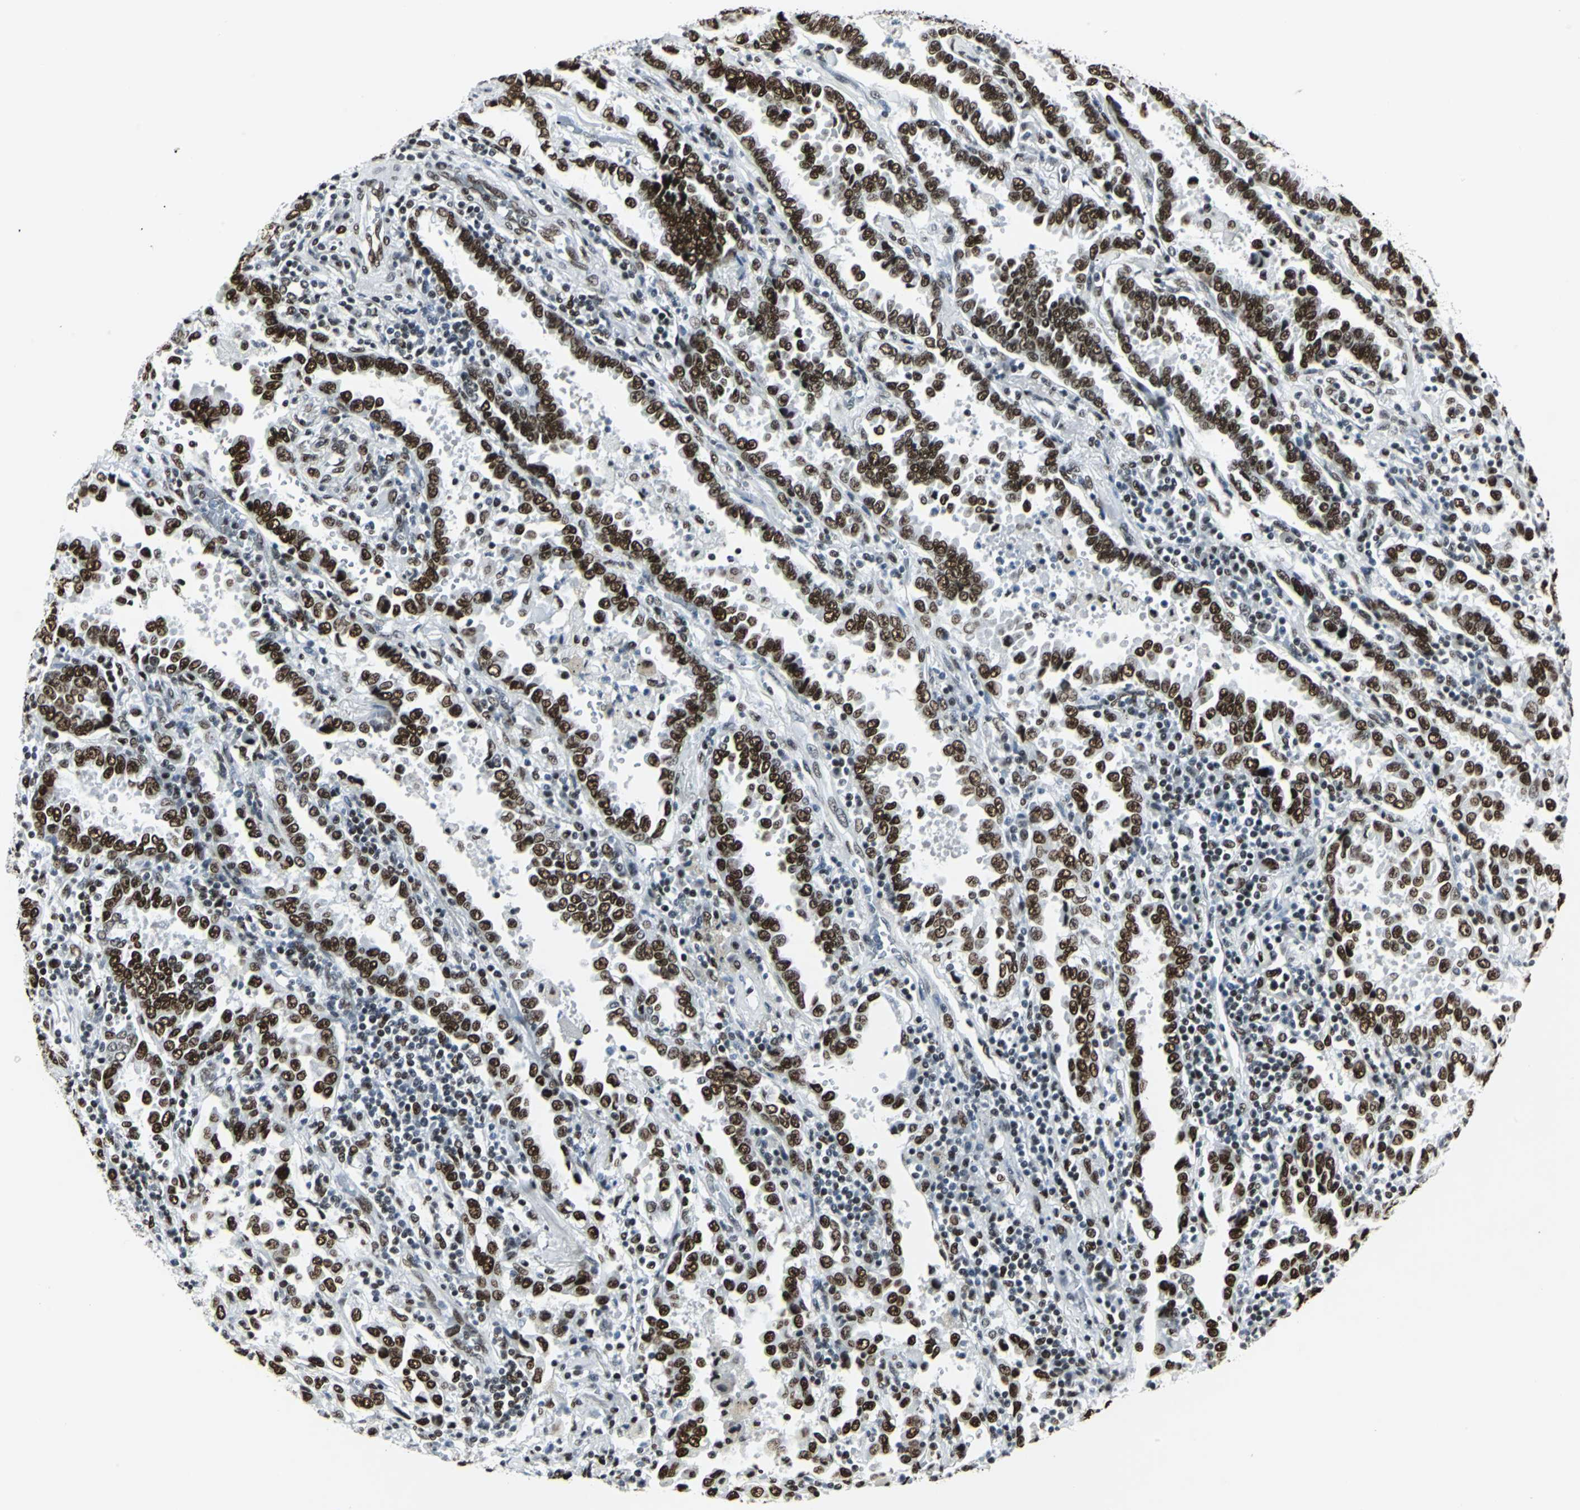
{"staining": {"intensity": "strong", "quantity": ">75%", "location": "nuclear"}, "tissue": "lung cancer", "cell_type": "Tumor cells", "image_type": "cancer", "snomed": [{"axis": "morphology", "description": "Normal tissue, NOS"}, {"axis": "morphology", "description": "Inflammation, NOS"}, {"axis": "morphology", "description": "Adenocarcinoma, NOS"}, {"axis": "topography", "description": "Lung"}], "caption": "The photomicrograph reveals immunohistochemical staining of lung cancer (adenocarcinoma). There is strong nuclear positivity is appreciated in about >75% of tumor cells. Immunohistochemistry (ihc) stains the protein of interest in brown and the nuclei are stained blue.", "gene": "HDAC2", "patient": {"sex": "female", "age": 64}}